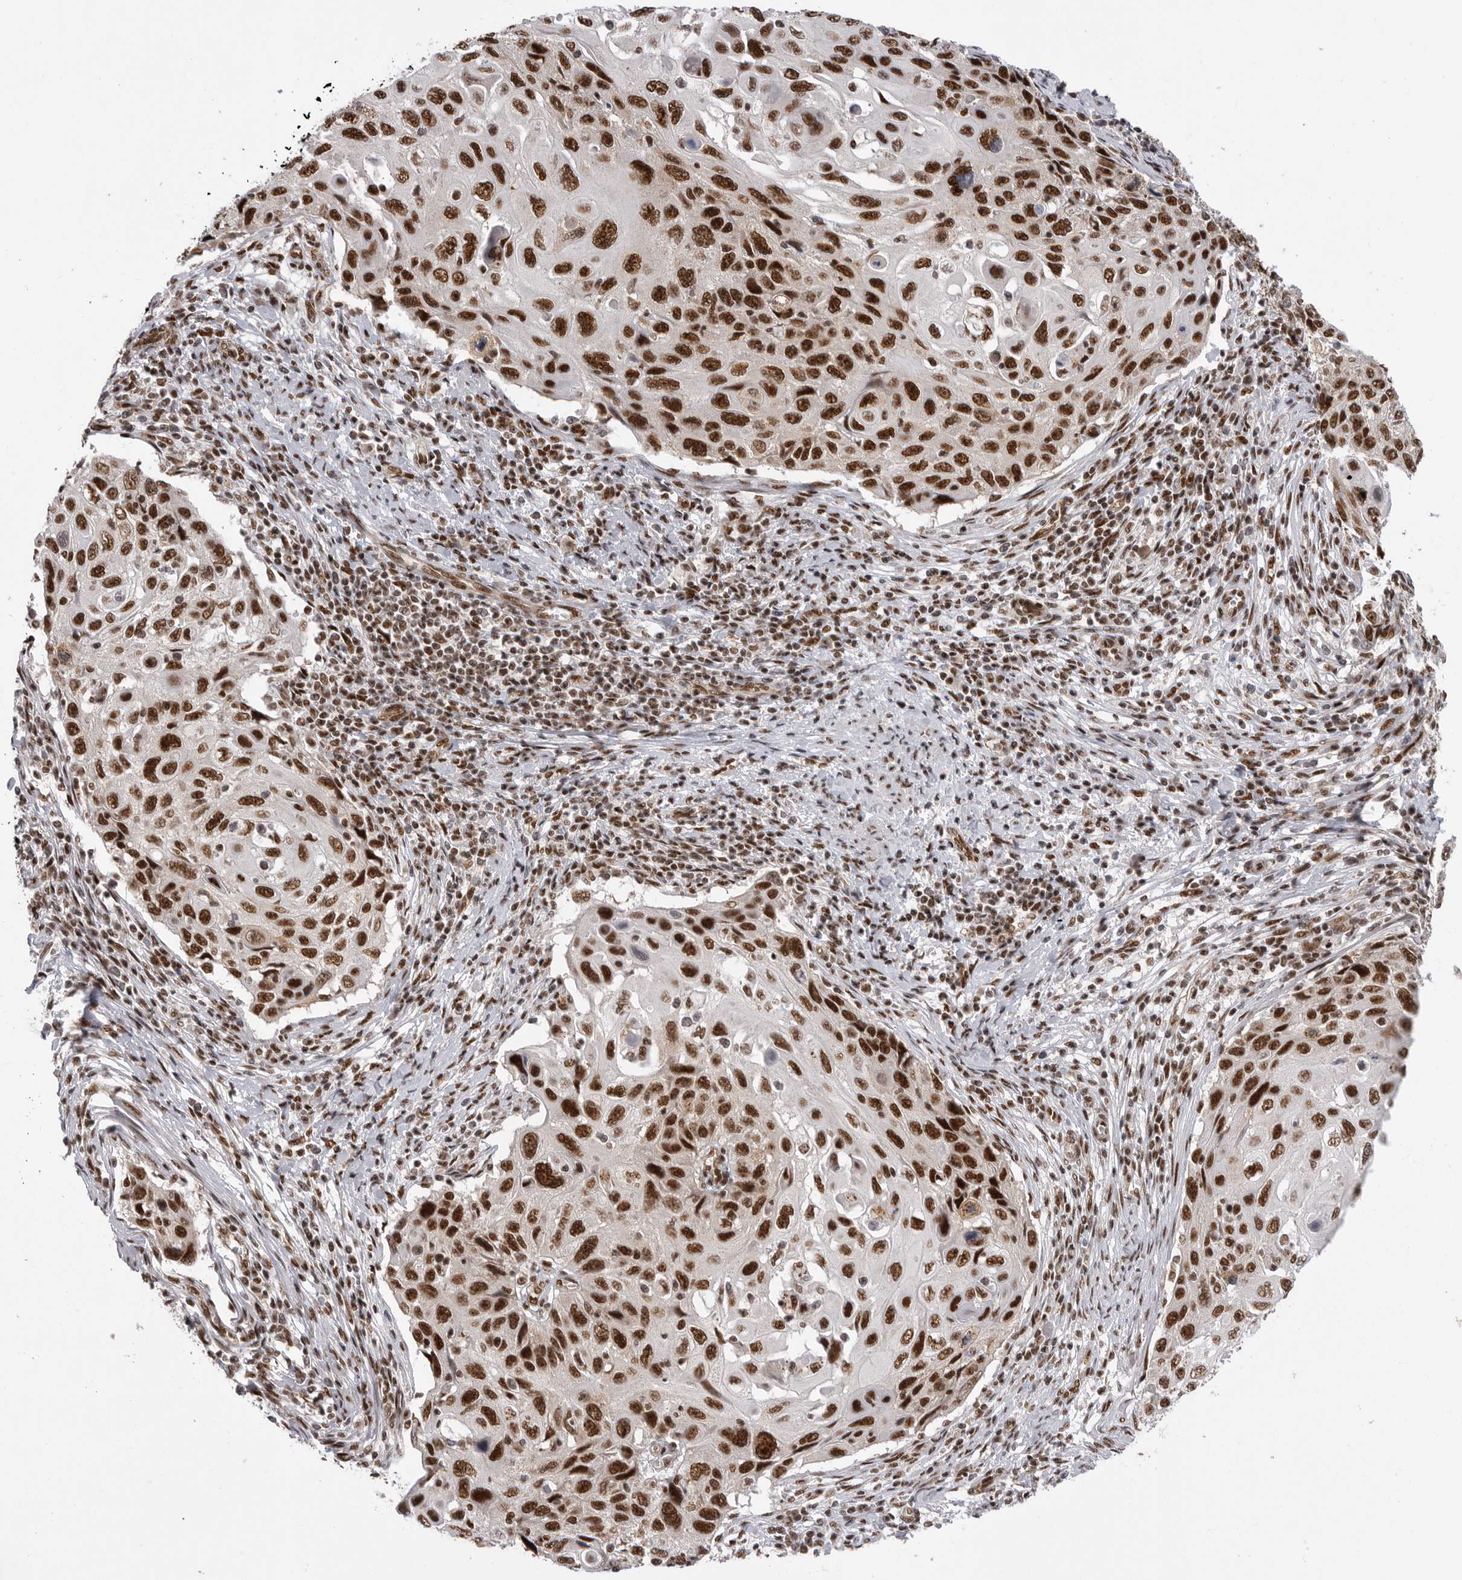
{"staining": {"intensity": "strong", "quantity": ">75%", "location": "nuclear"}, "tissue": "cervical cancer", "cell_type": "Tumor cells", "image_type": "cancer", "snomed": [{"axis": "morphology", "description": "Squamous cell carcinoma, NOS"}, {"axis": "topography", "description": "Cervix"}], "caption": "A brown stain shows strong nuclear expression of a protein in human cervical squamous cell carcinoma tumor cells.", "gene": "PPP1R8", "patient": {"sex": "female", "age": 70}}